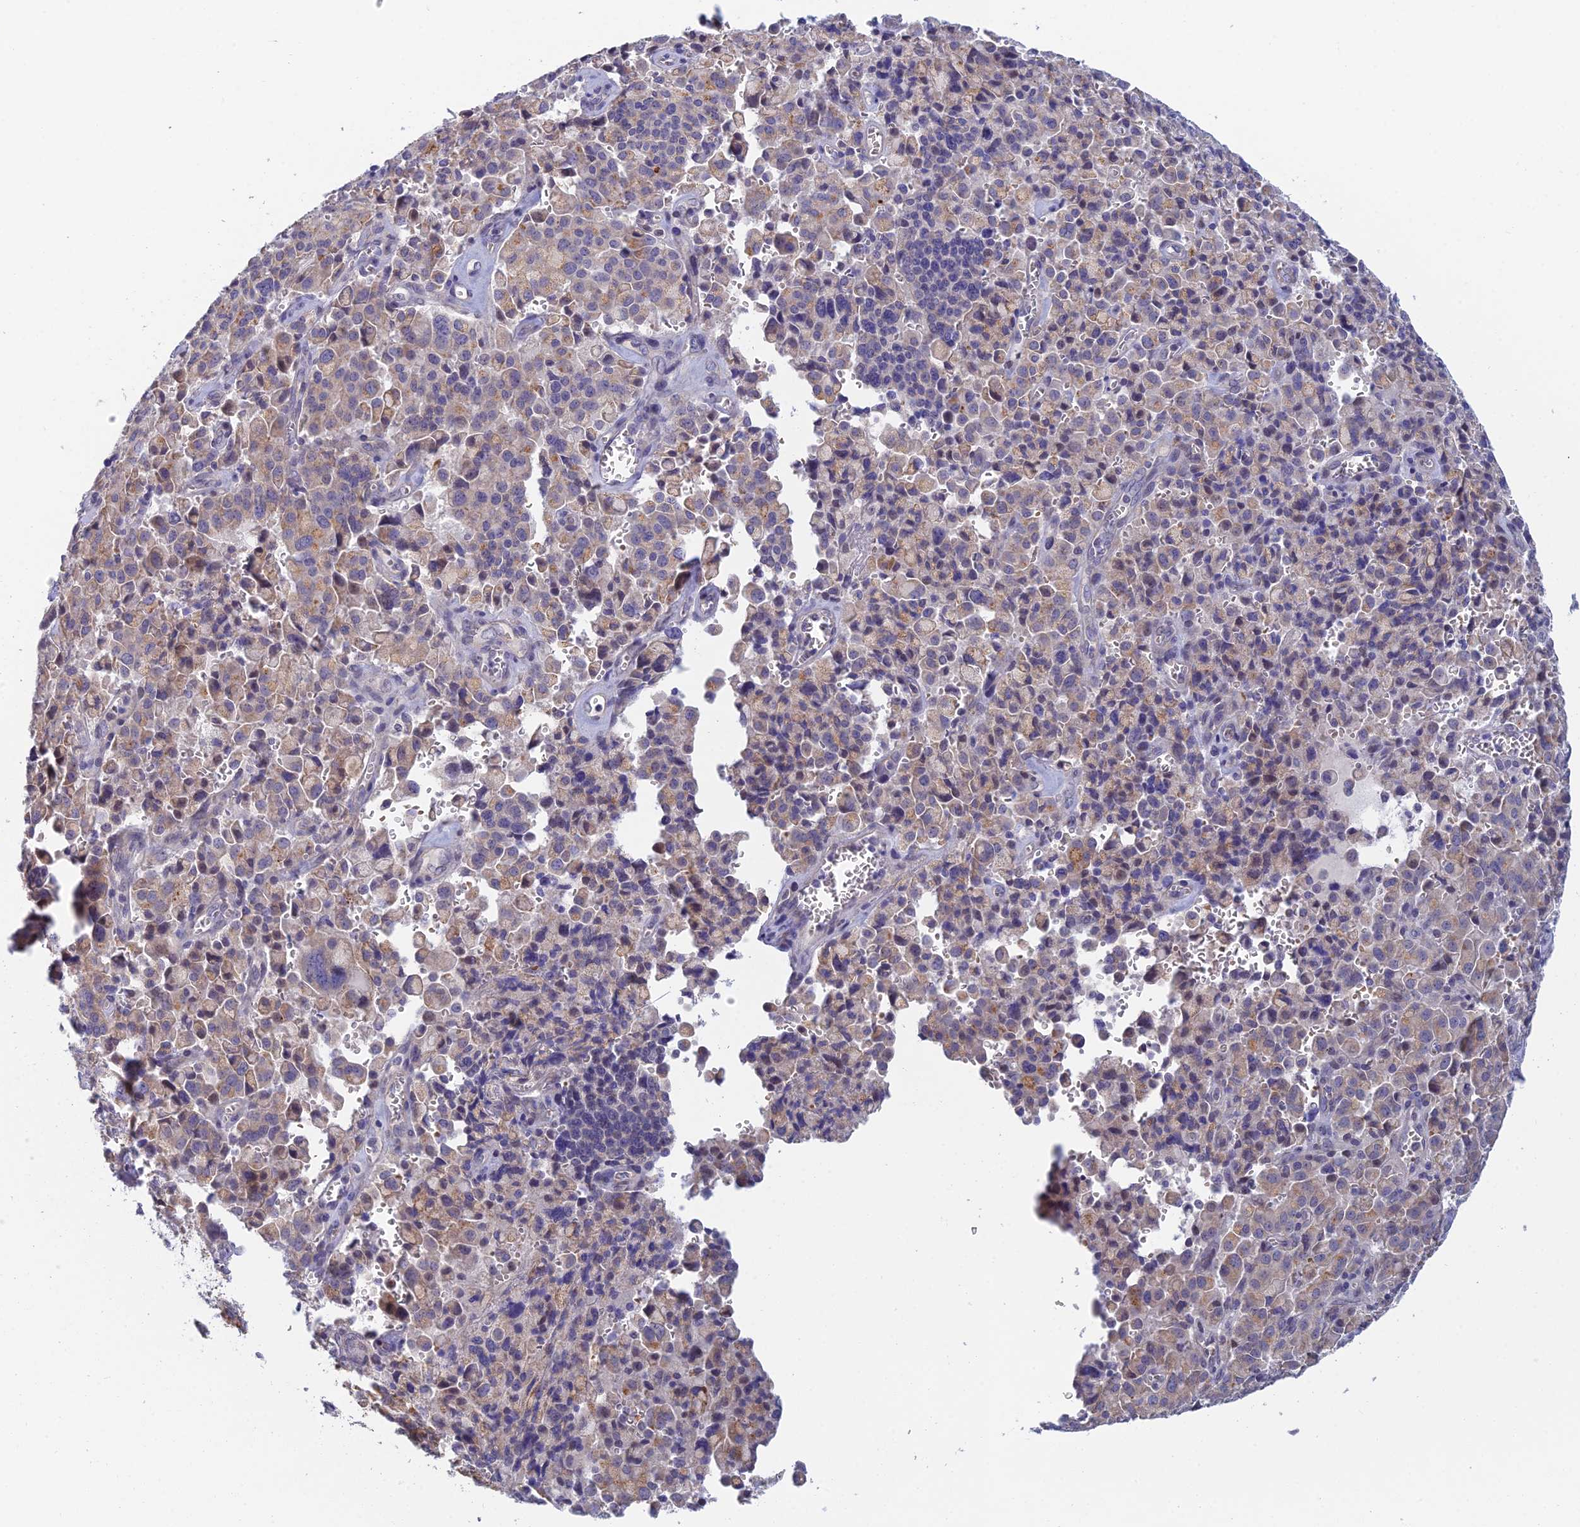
{"staining": {"intensity": "weak", "quantity": "25%-75%", "location": "cytoplasmic/membranous"}, "tissue": "pancreatic cancer", "cell_type": "Tumor cells", "image_type": "cancer", "snomed": [{"axis": "morphology", "description": "Adenocarcinoma, NOS"}, {"axis": "topography", "description": "Pancreas"}], "caption": "Protein staining reveals weak cytoplasmic/membranous expression in about 25%-75% of tumor cells in adenocarcinoma (pancreatic).", "gene": "GIPC1", "patient": {"sex": "male", "age": 65}}